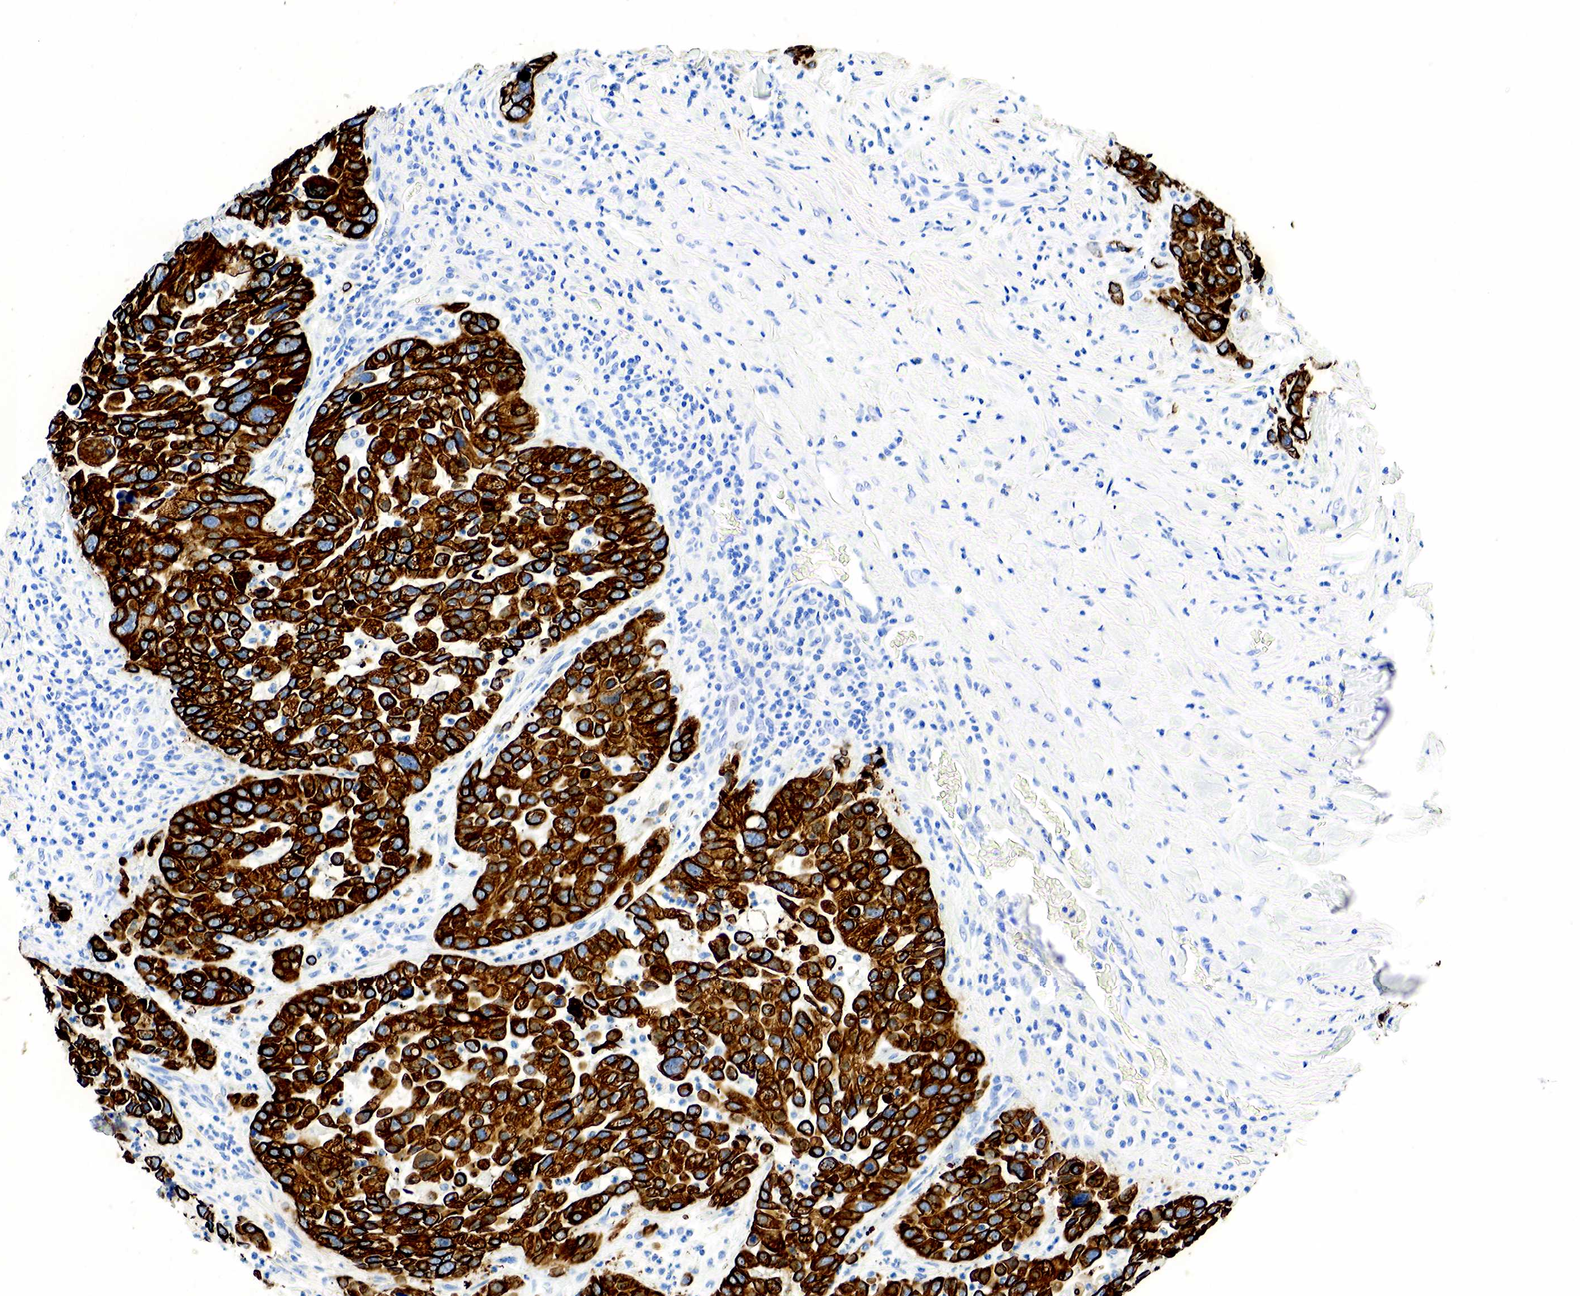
{"staining": {"intensity": "strong", "quantity": ">75%", "location": "cytoplasmic/membranous"}, "tissue": "pancreatic cancer", "cell_type": "Tumor cells", "image_type": "cancer", "snomed": [{"axis": "morphology", "description": "Adenocarcinoma, NOS"}, {"axis": "topography", "description": "Pancreas"}], "caption": "Strong cytoplasmic/membranous protein staining is present in about >75% of tumor cells in pancreatic cancer (adenocarcinoma).", "gene": "KRT7", "patient": {"sex": "female", "age": 52}}